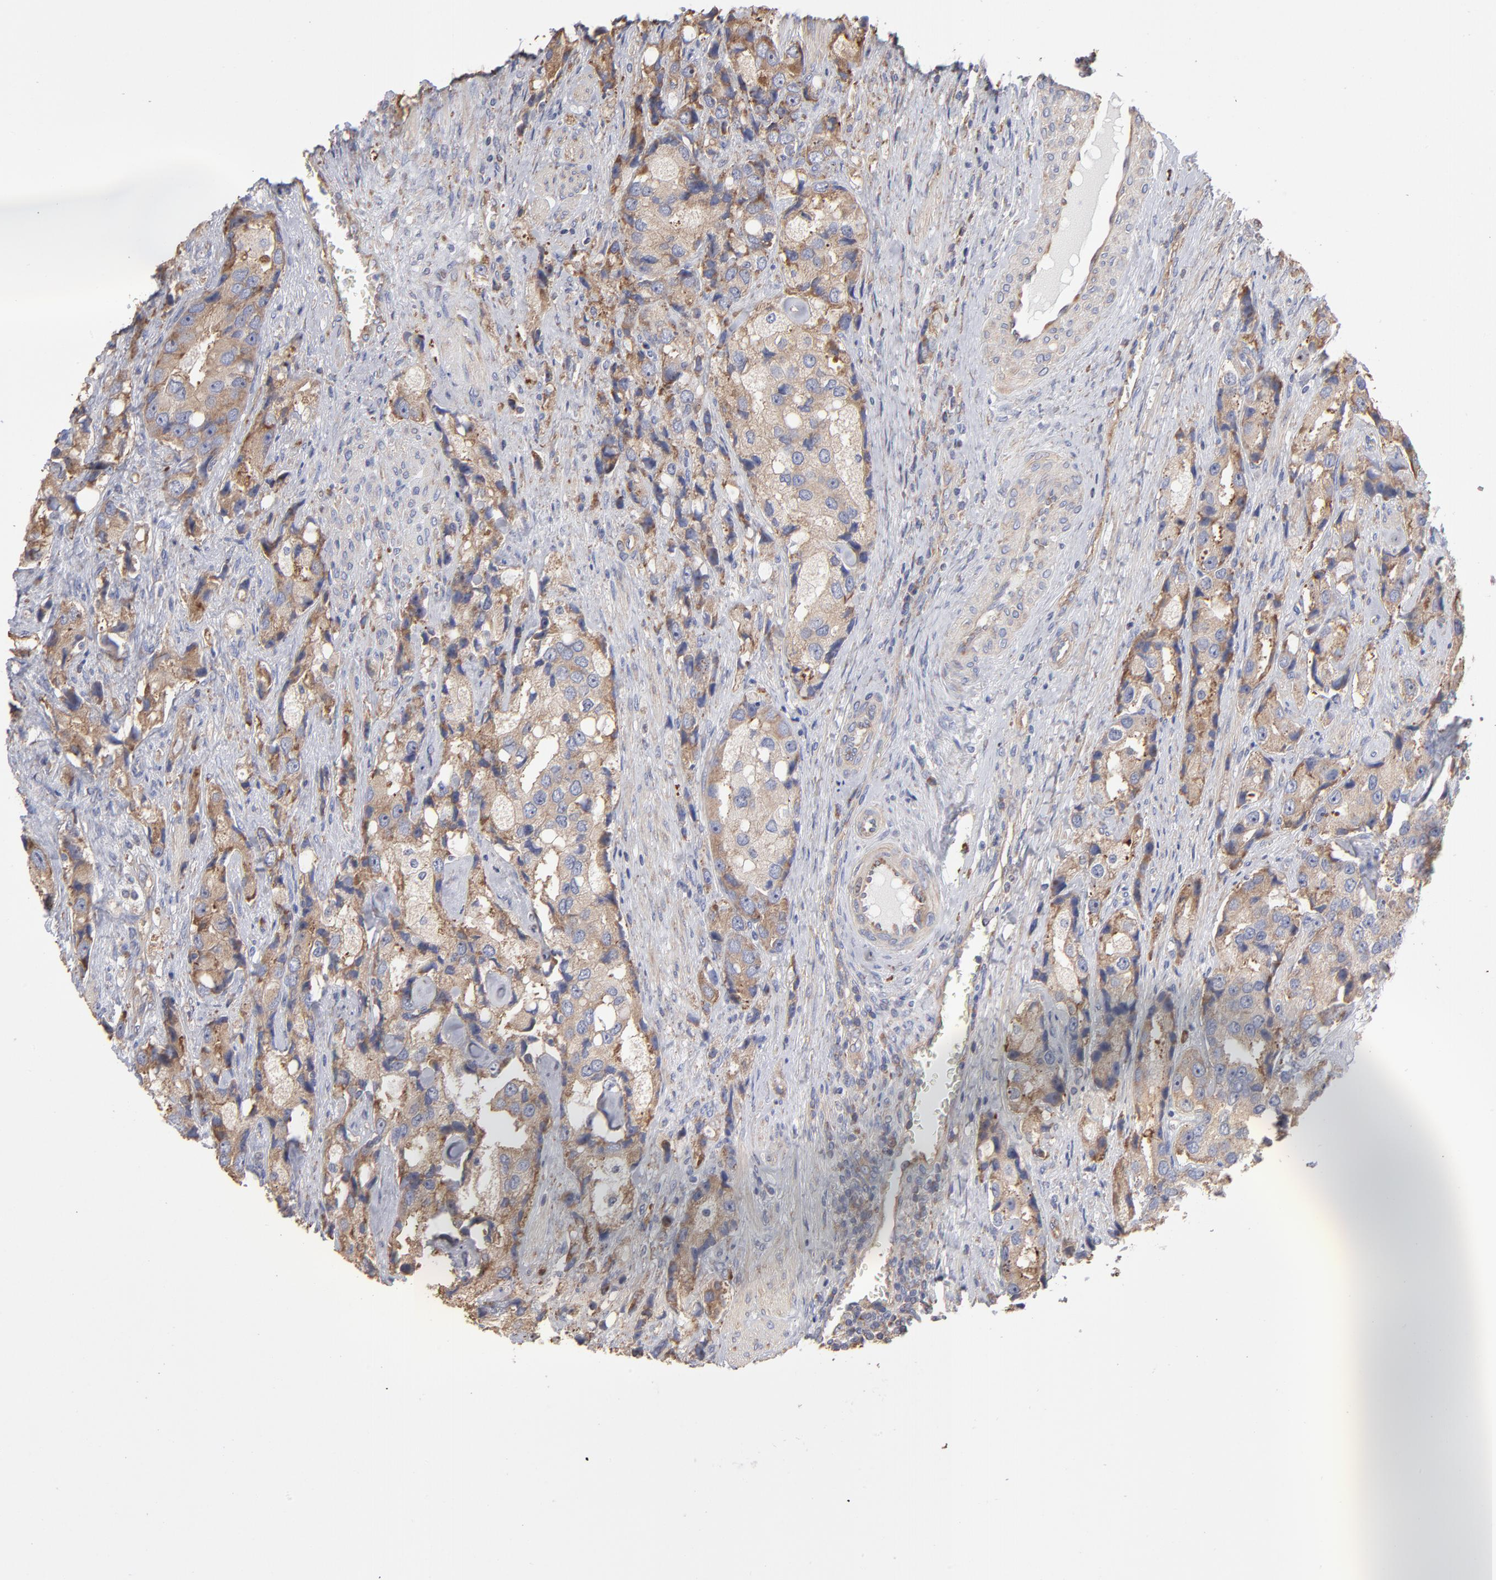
{"staining": {"intensity": "moderate", "quantity": ">75%", "location": "cytoplasmic/membranous"}, "tissue": "prostate cancer", "cell_type": "Tumor cells", "image_type": "cancer", "snomed": [{"axis": "morphology", "description": "Adenocarcinoma, High grade"}, {"axis": "topography", "description": "Prostate"}], "caption": "Tumor cells reveal medium levels of moderate cytoplasmic/membranous positivity in about >75% of cells in adenocarcinoma (high-grade) (prostate). The protein is shown in brown color, while the nuclei are stained blue.", "gene": "RPL3", "patient": {"sex": "male", "age": 63}}